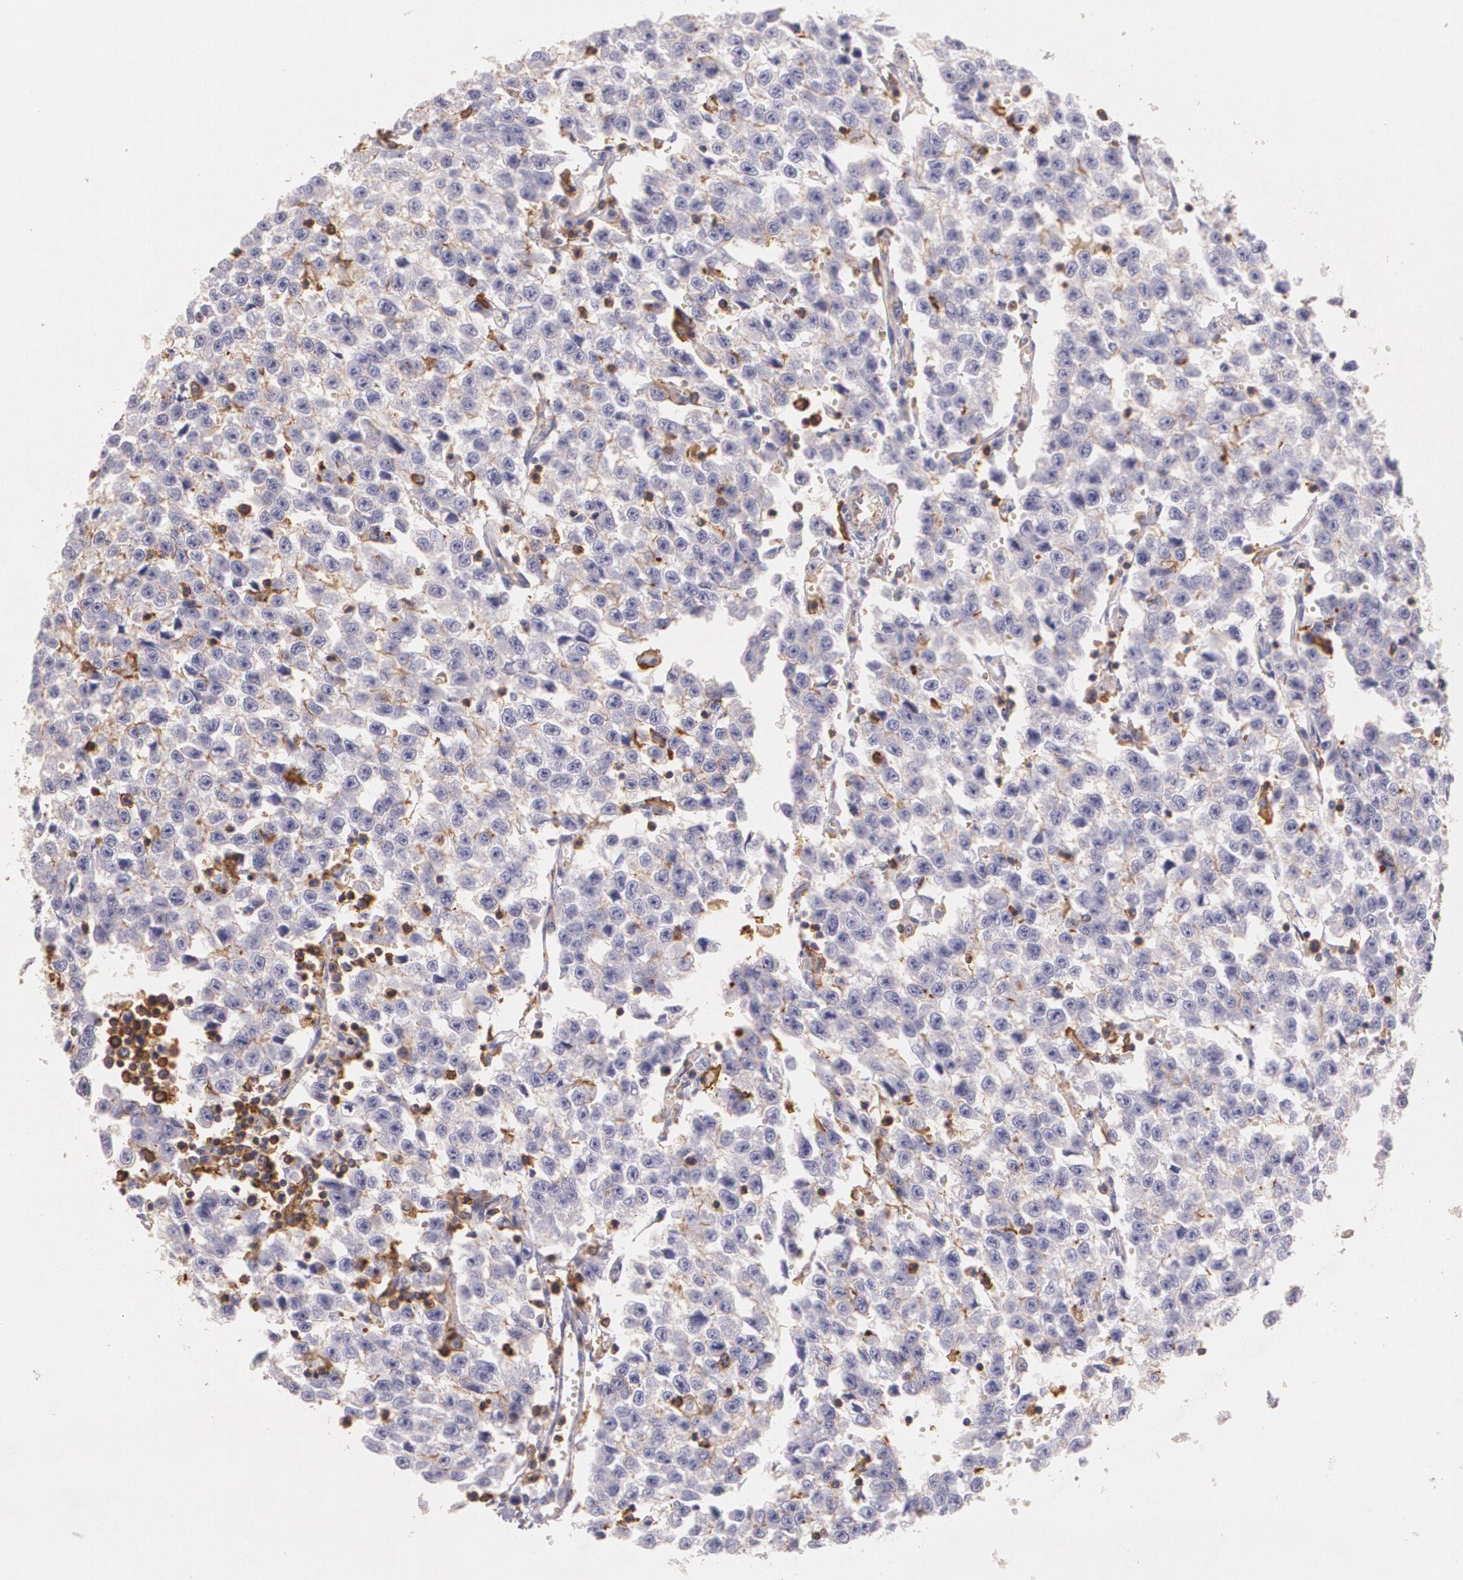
{"staining": {"intensity": "negative", "quantity": "none", "location": "none"}, "tissue": "testis cancer", "cell_type": "Tumor cells", "image_type": "cancer", "snomed": [{"axis": "morphology", "description": "Seminoma, NOS"}, {"axis": "topography", "description": "Testis"}], "caption": "DAB immunohistochemical staining of human seminoma (testis) shows no significant staining in tumor cells.", "gene": "TGFBR1", "patient": {"sex": "male", "age": 35}}